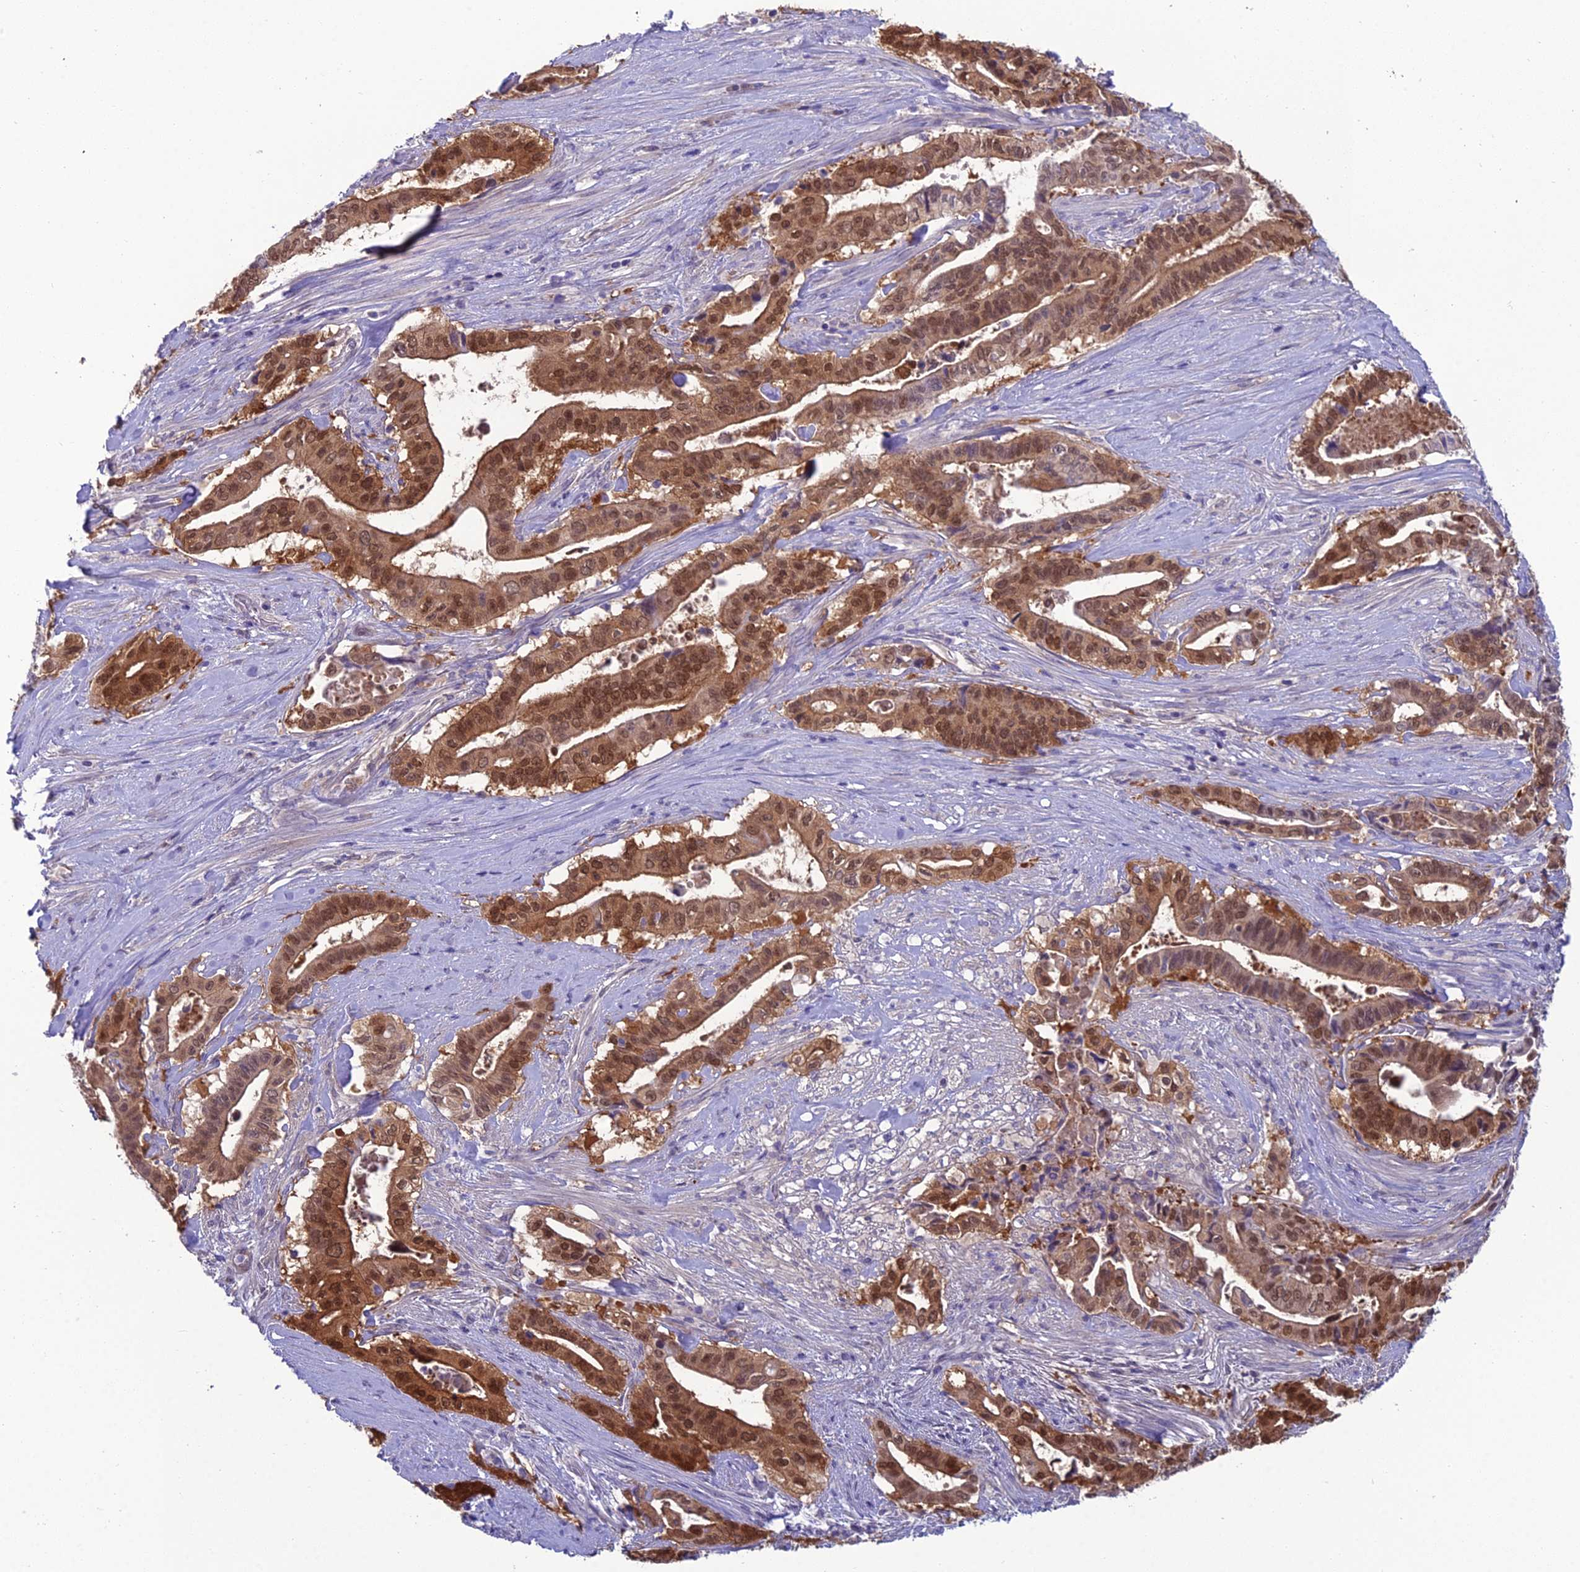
{"staining": {"intensity": "moderate", "quantity": ">75%", "location": "cytoplasmic/membranous,nuclear"}, "tissue": "pancreatic cancer", "cell_type": "Tumor cells", "image_type": "cancer", "snomed": [{"axis": "morphology", "description": "Adenocarcinoma, NOS"}, {"axis": "topography", "description": "Pancreas"}], "caption": "A histopathology image of pancreatic cancer (adenocarcinoma) stained for a protein reveals moderate cytoplasmic/membranous and nuclear brown staining in tumor cells.", "gene": "GNPNAT1", "patient": {"sex": "female", "age": 77}}